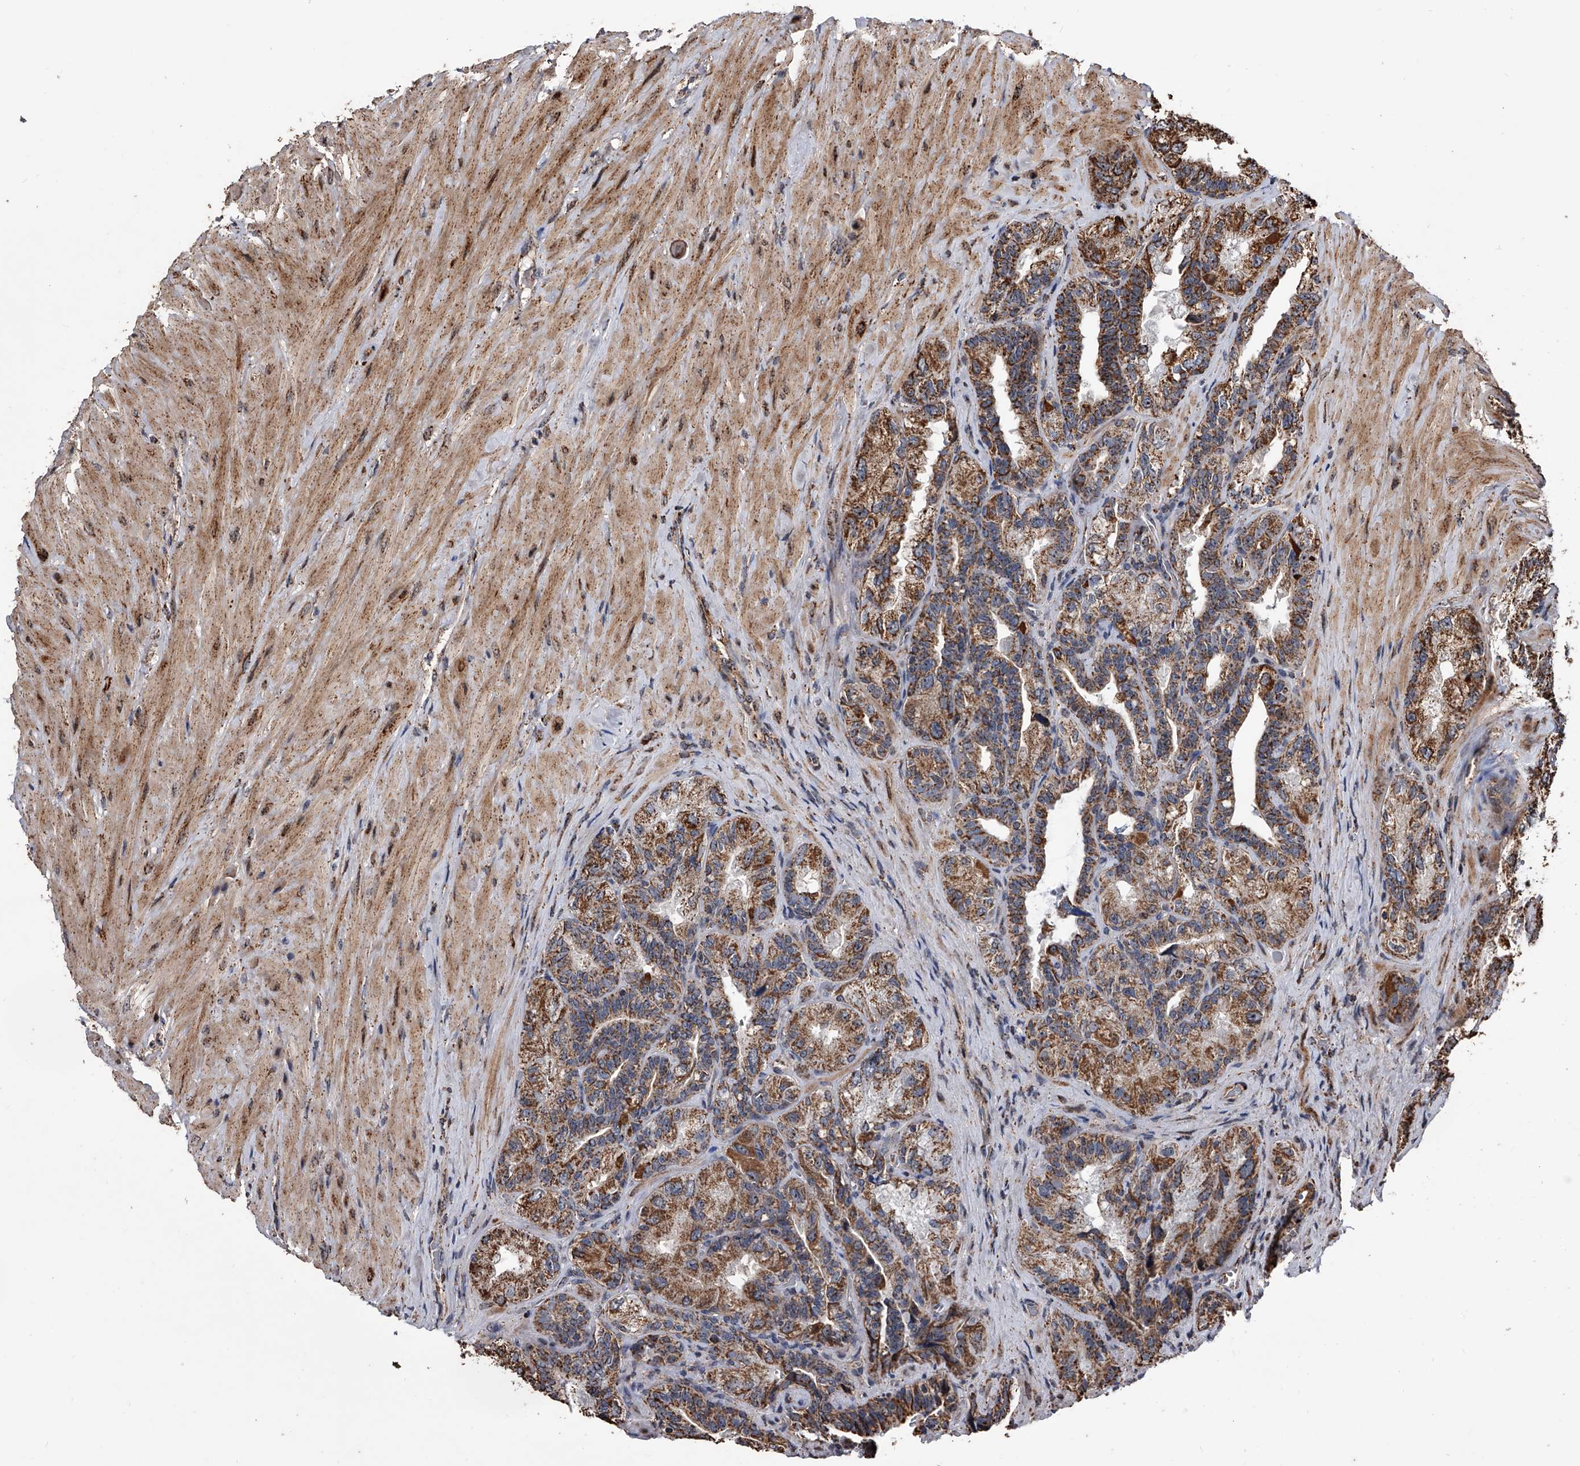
{"staining": {"intensity": "moderate", "quantity": ">75%", "location": "cytoplasmic/membranous"}, "tissue": "seminal vesicle", "cell_type": "Glandular cells", "image_type": "normal", "snomed": [{"axis": "morphology", "description": "Normal tissue, NOS"}, {"axis": "topography", "description": "Prostate"}, {"axis": "topography", "description": "Seminal veicle"}], "caption": "Brown immunohistochemical staining in normal seminal vesicle displays moderate cytoplasmic/membranous expression in approximately >75% of glandular cells.", "gene": "SMPDL3A", "patient": {"sex": "male", "age": 67}}